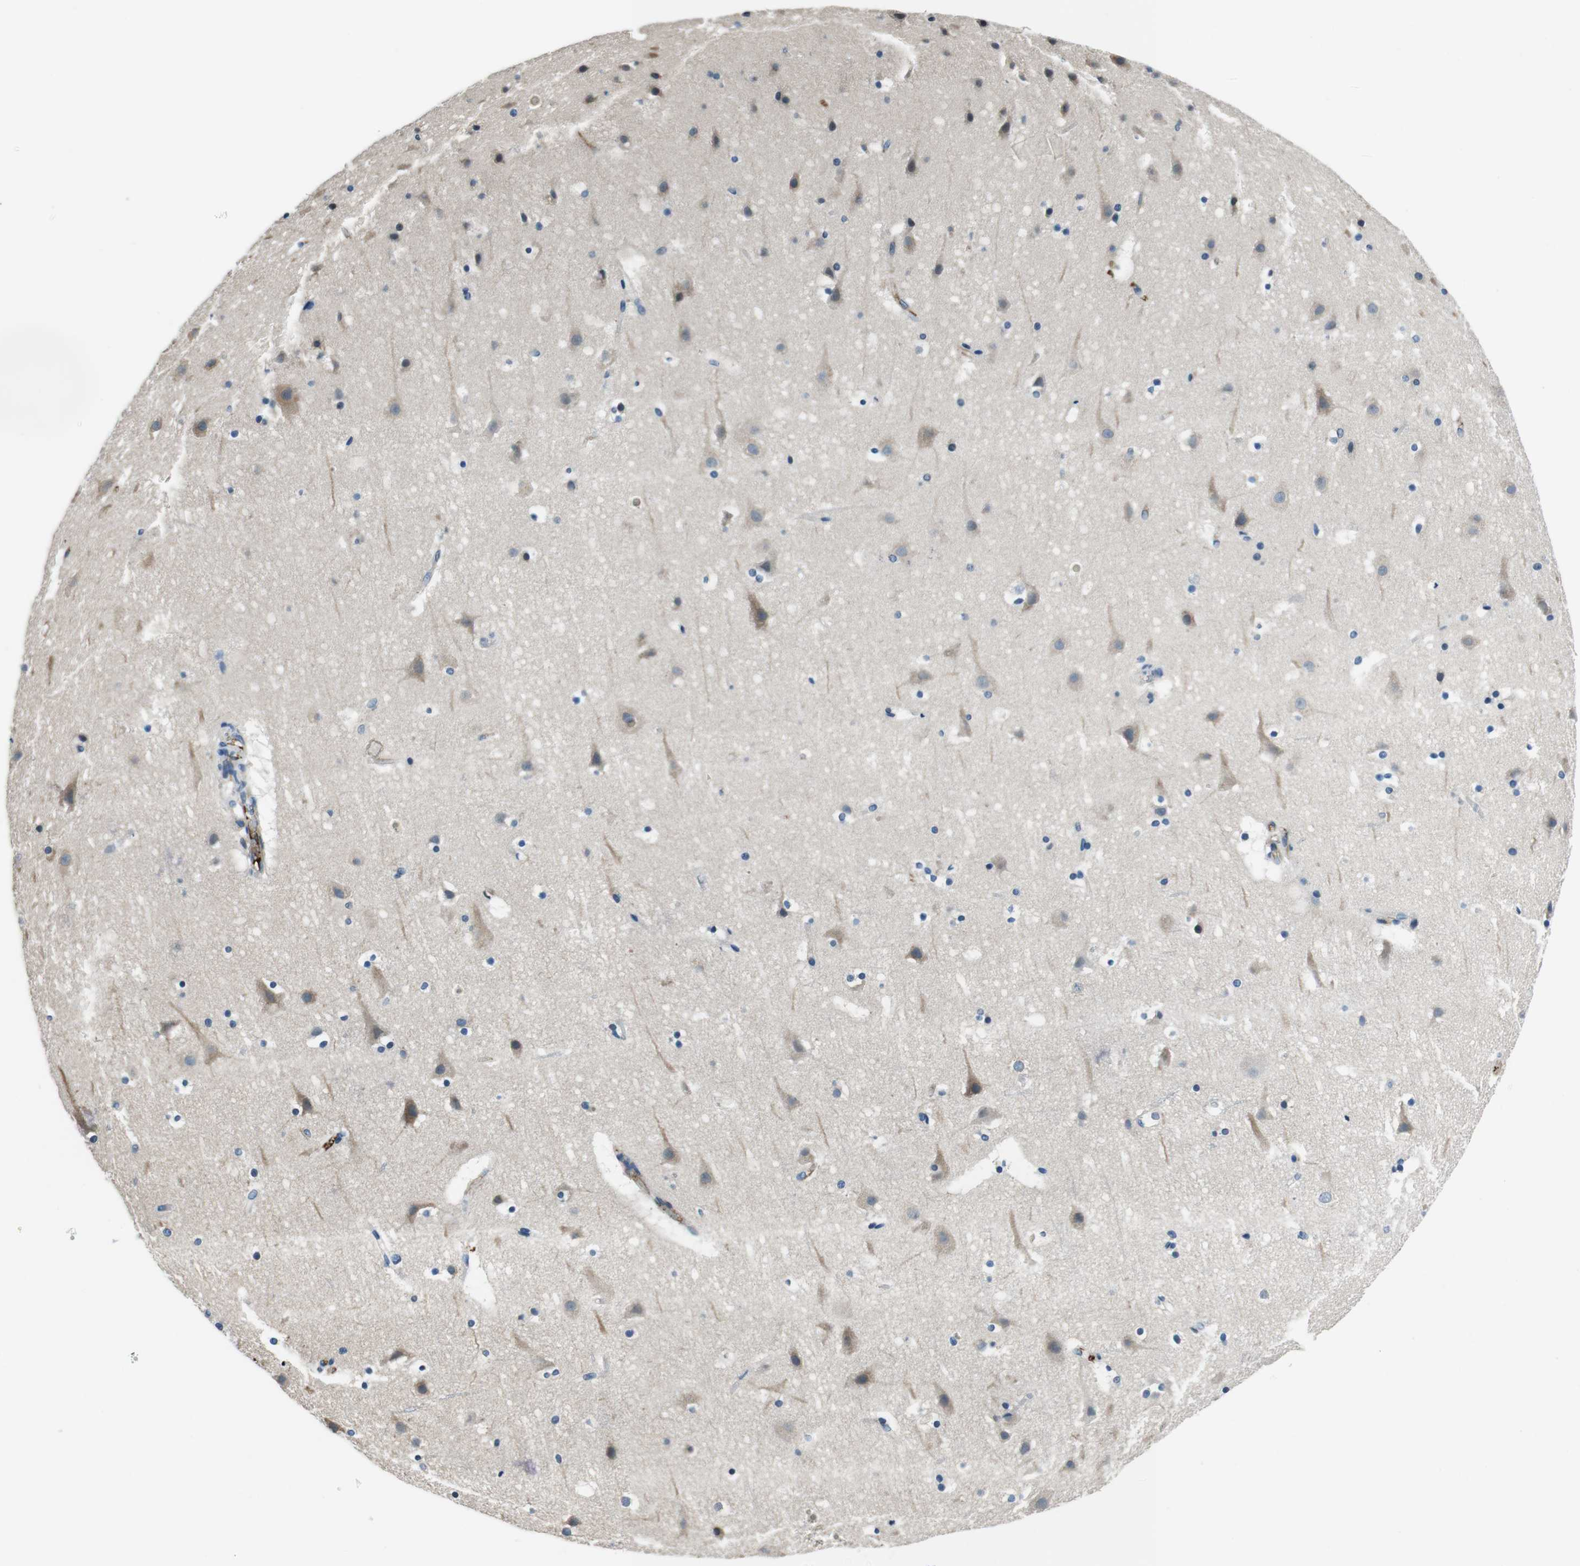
{"staining": {"intensity": "negative", "quantity": "none", "location": "none"}, "tissue": "cerebral cortex", "cell_type": "Endothelial cells", "image_type": "normal", "snomed": [{"axis": "morphology", "description": "Normal tissue, NOS"}, {"axis": "topography", "description": "Cerebral cortex"}], "caption": "Human cerebral cortex stained for a protein using immunohistochemistry (IHC) demonstrates no positivity in endothelial cells.", "gene": "KCNJ5", "patient": {"sex": "male", "age": 45}}